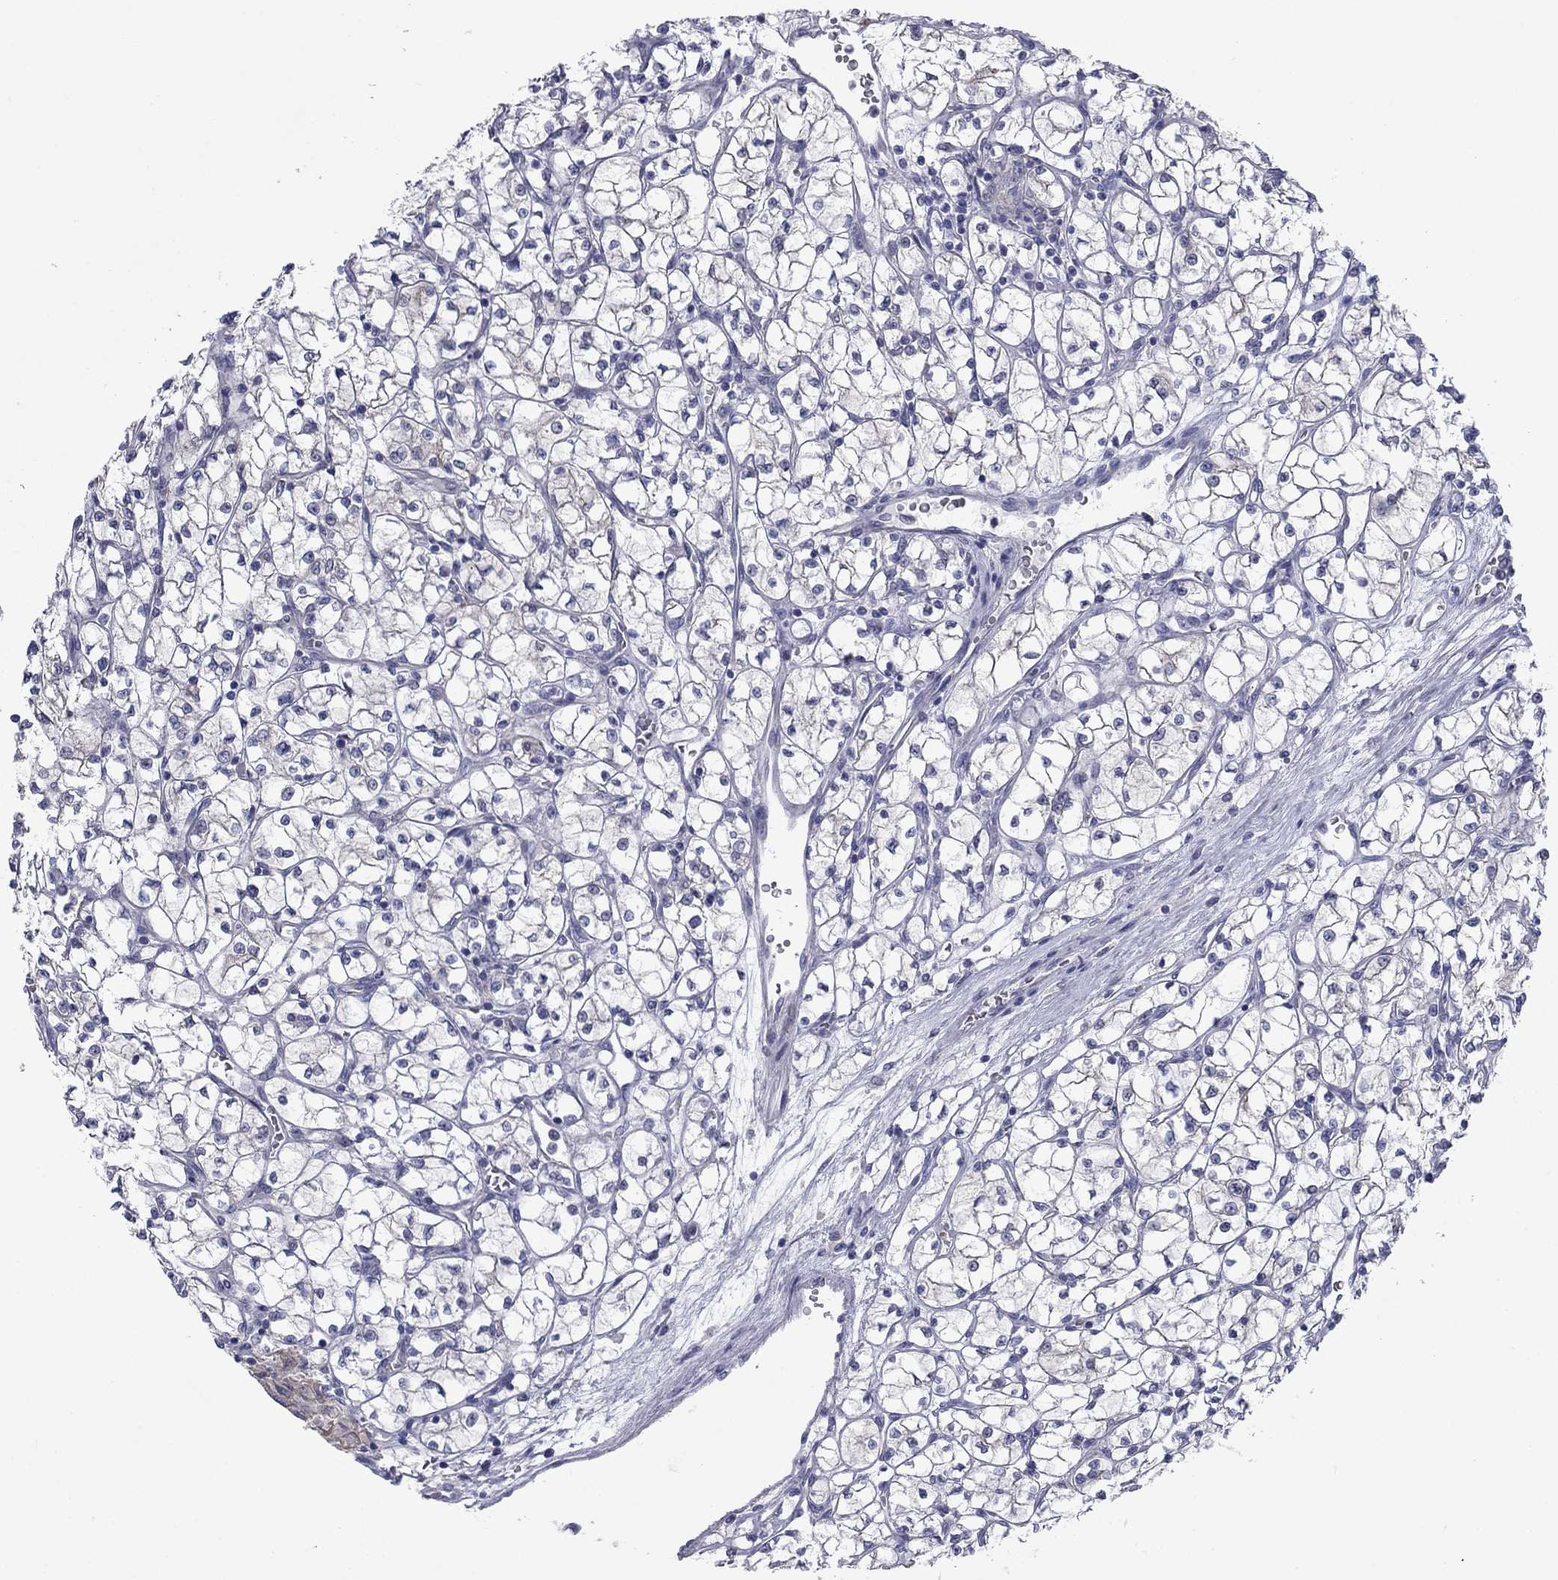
{"staining": {"intensity": "negative", "quantity": "none", "location": "none"}, "tissue": "renal cancer", "cell_type": "Tumor cells", "image_type": "cancer", "snomed": [{"axis": "morphology", "description": "Adenocarcinoma, NOS"}, {"axis": "topography", "description": "Kidney"}], "caption": "DAB immunohistochemical staining of human adenocarcinoma (renal) demonstrates no significant positivity in tumor cells. Nuclei are stained in blue.", "gene": "TMPRSS11A", "patient": {"sex": "female", "age": 64}}